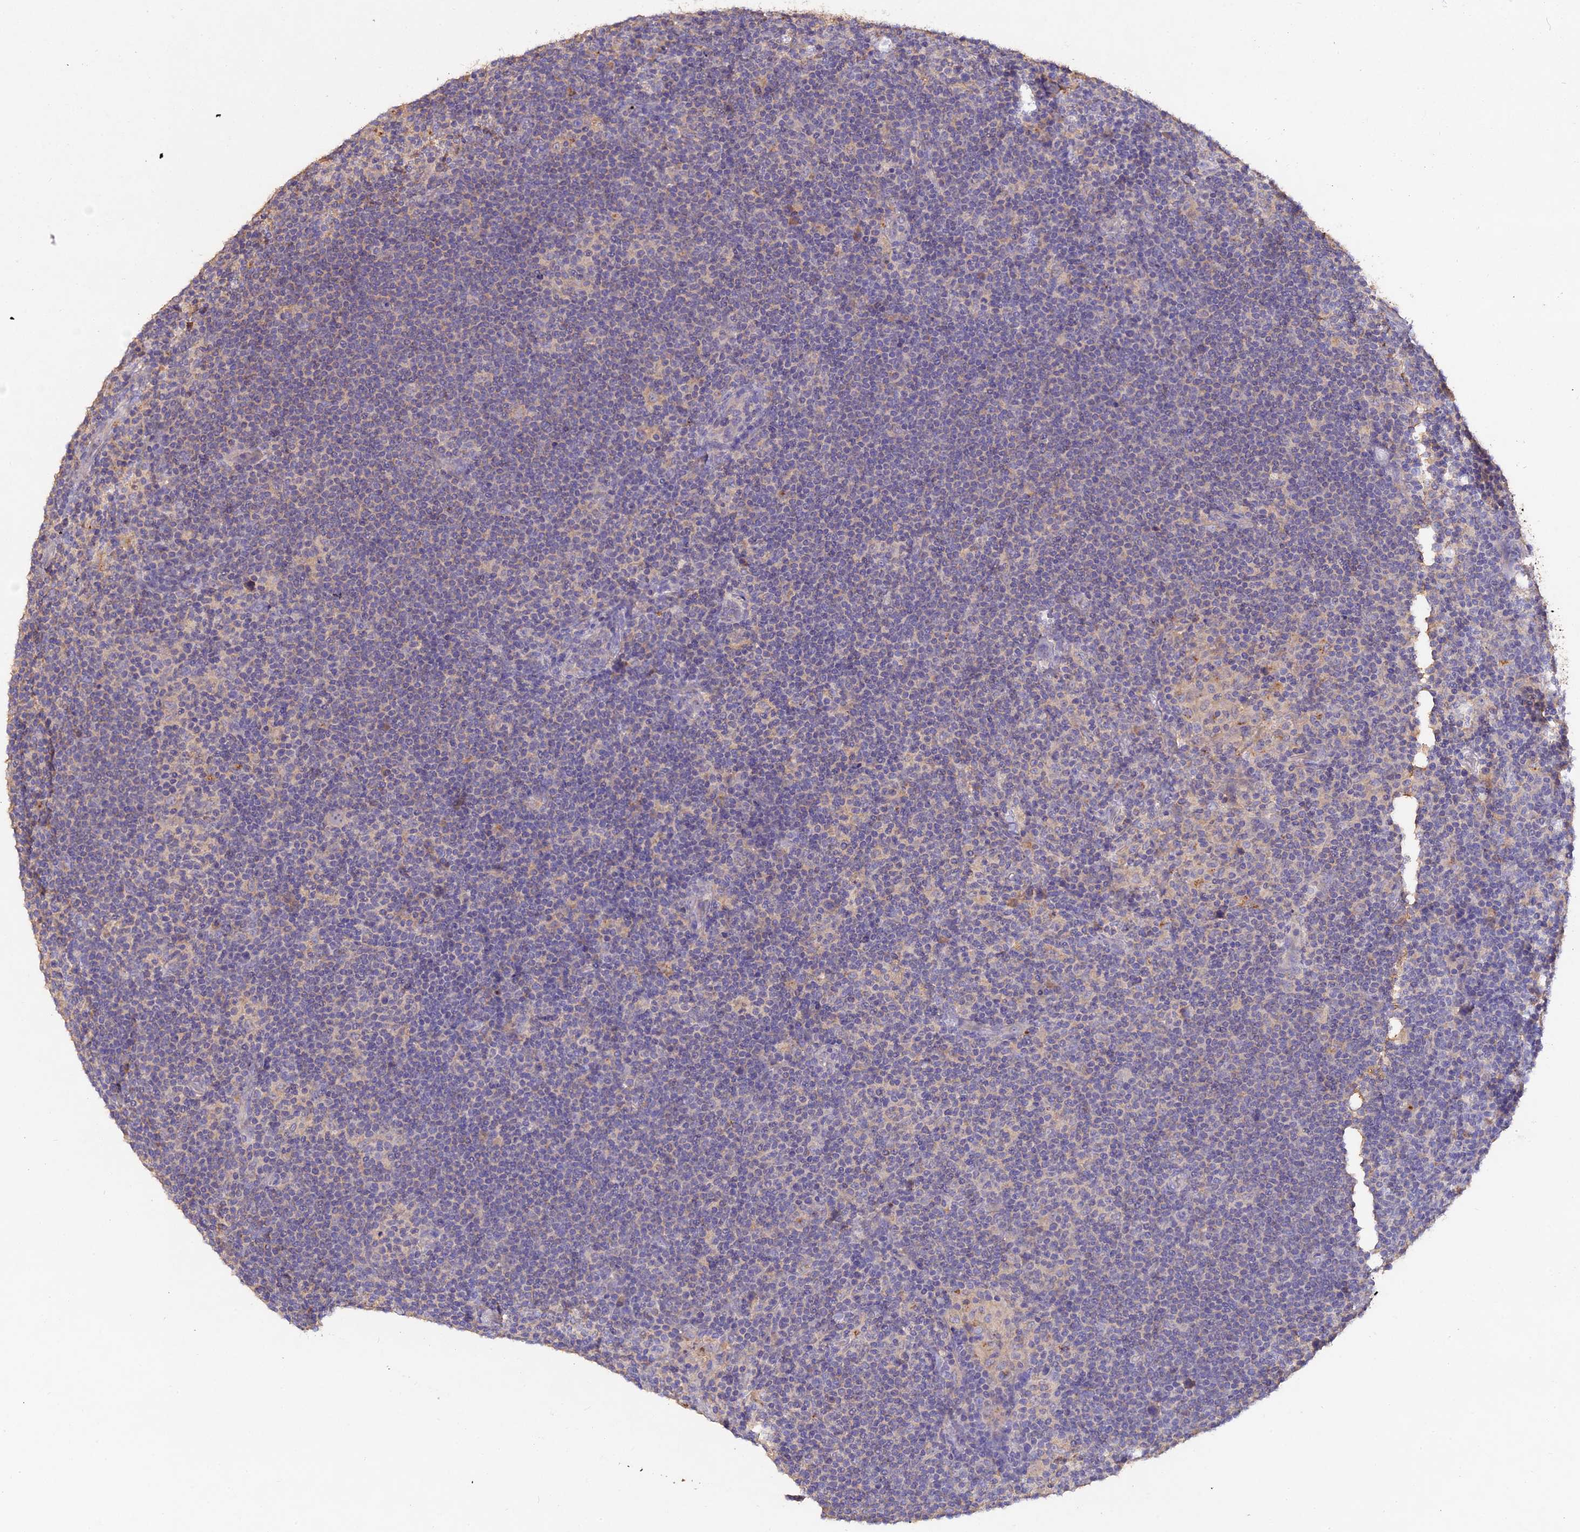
{"staining": {"intensity": "negative", "quantity": "none", "location": "none"}, "tissue": "lymphoma", "cell_type": "Tumor cells", "image_type": "cancer", "snomed": [{"axis": "morphology", "description": "Hodgkin's disease, NOS"}, {"axis": "topography", "description": "Lymph node"}], "caption": "Tumor cells are negative for protein expression in human Hodgkin's disease.", "gene": "SLC26A4", "patient": {"sex": "female", "age": 57}}